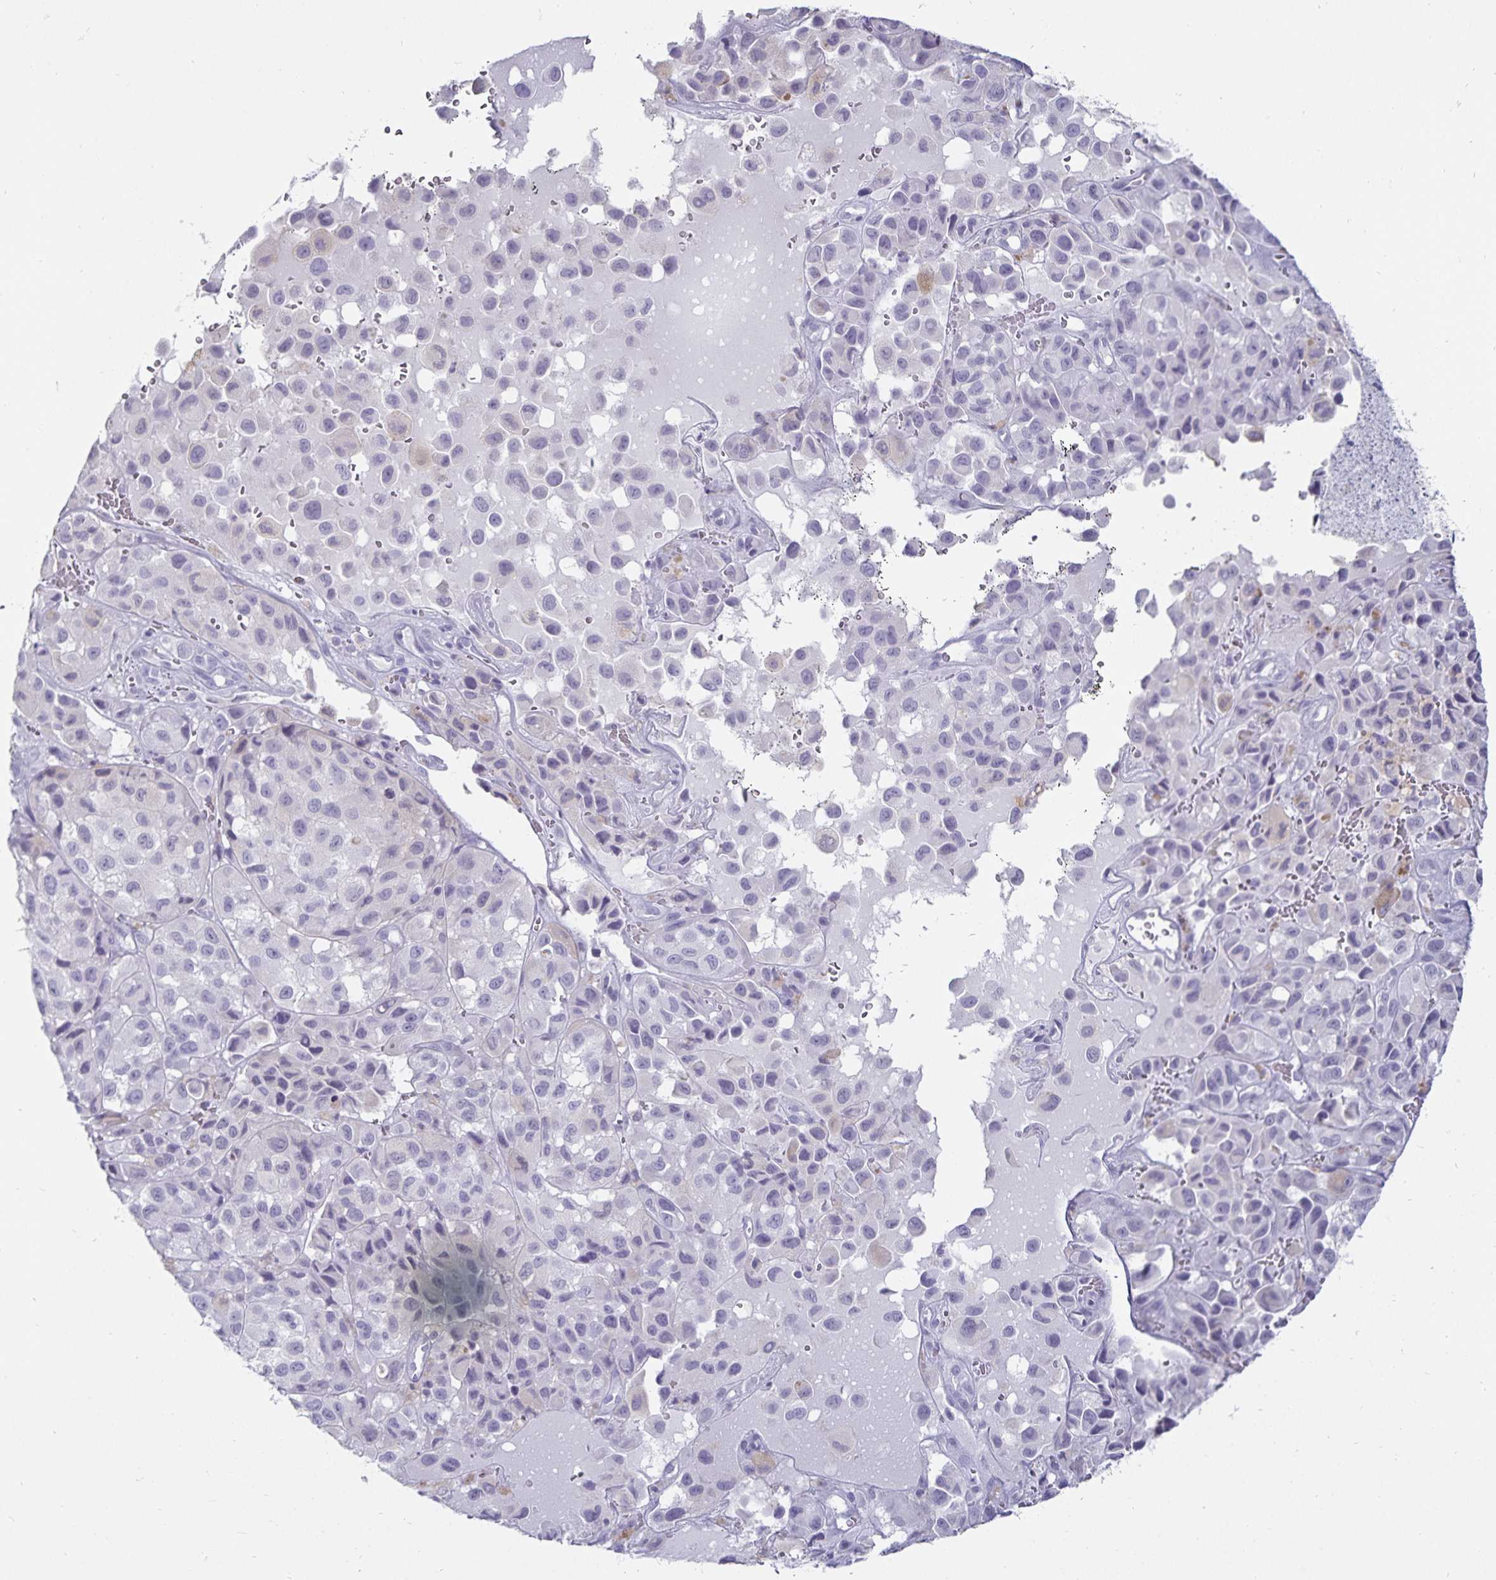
{"staining": {"intensity": "negative", "quantity": "none", "location": "none"}, "tissue": "melanoma", "cell_type": "Tumor cells", "image_type": "cancer", "snomed": [{"axis": "morphology", "description": "Malignant melanoma, NOS"}, {"axis": "topography", "description": "Skin"}], "caption": "This photomicrograph is of melanoma stained with immunohistochemistry (IHC) to label a protein in brown with the nuclei are counter-stained blue. There is no expression in tumor cells. (IHC, brightfield microscopy, high magnification).", "gene": "DEFA6", "patient": {"sex": "male", "age": 93}}